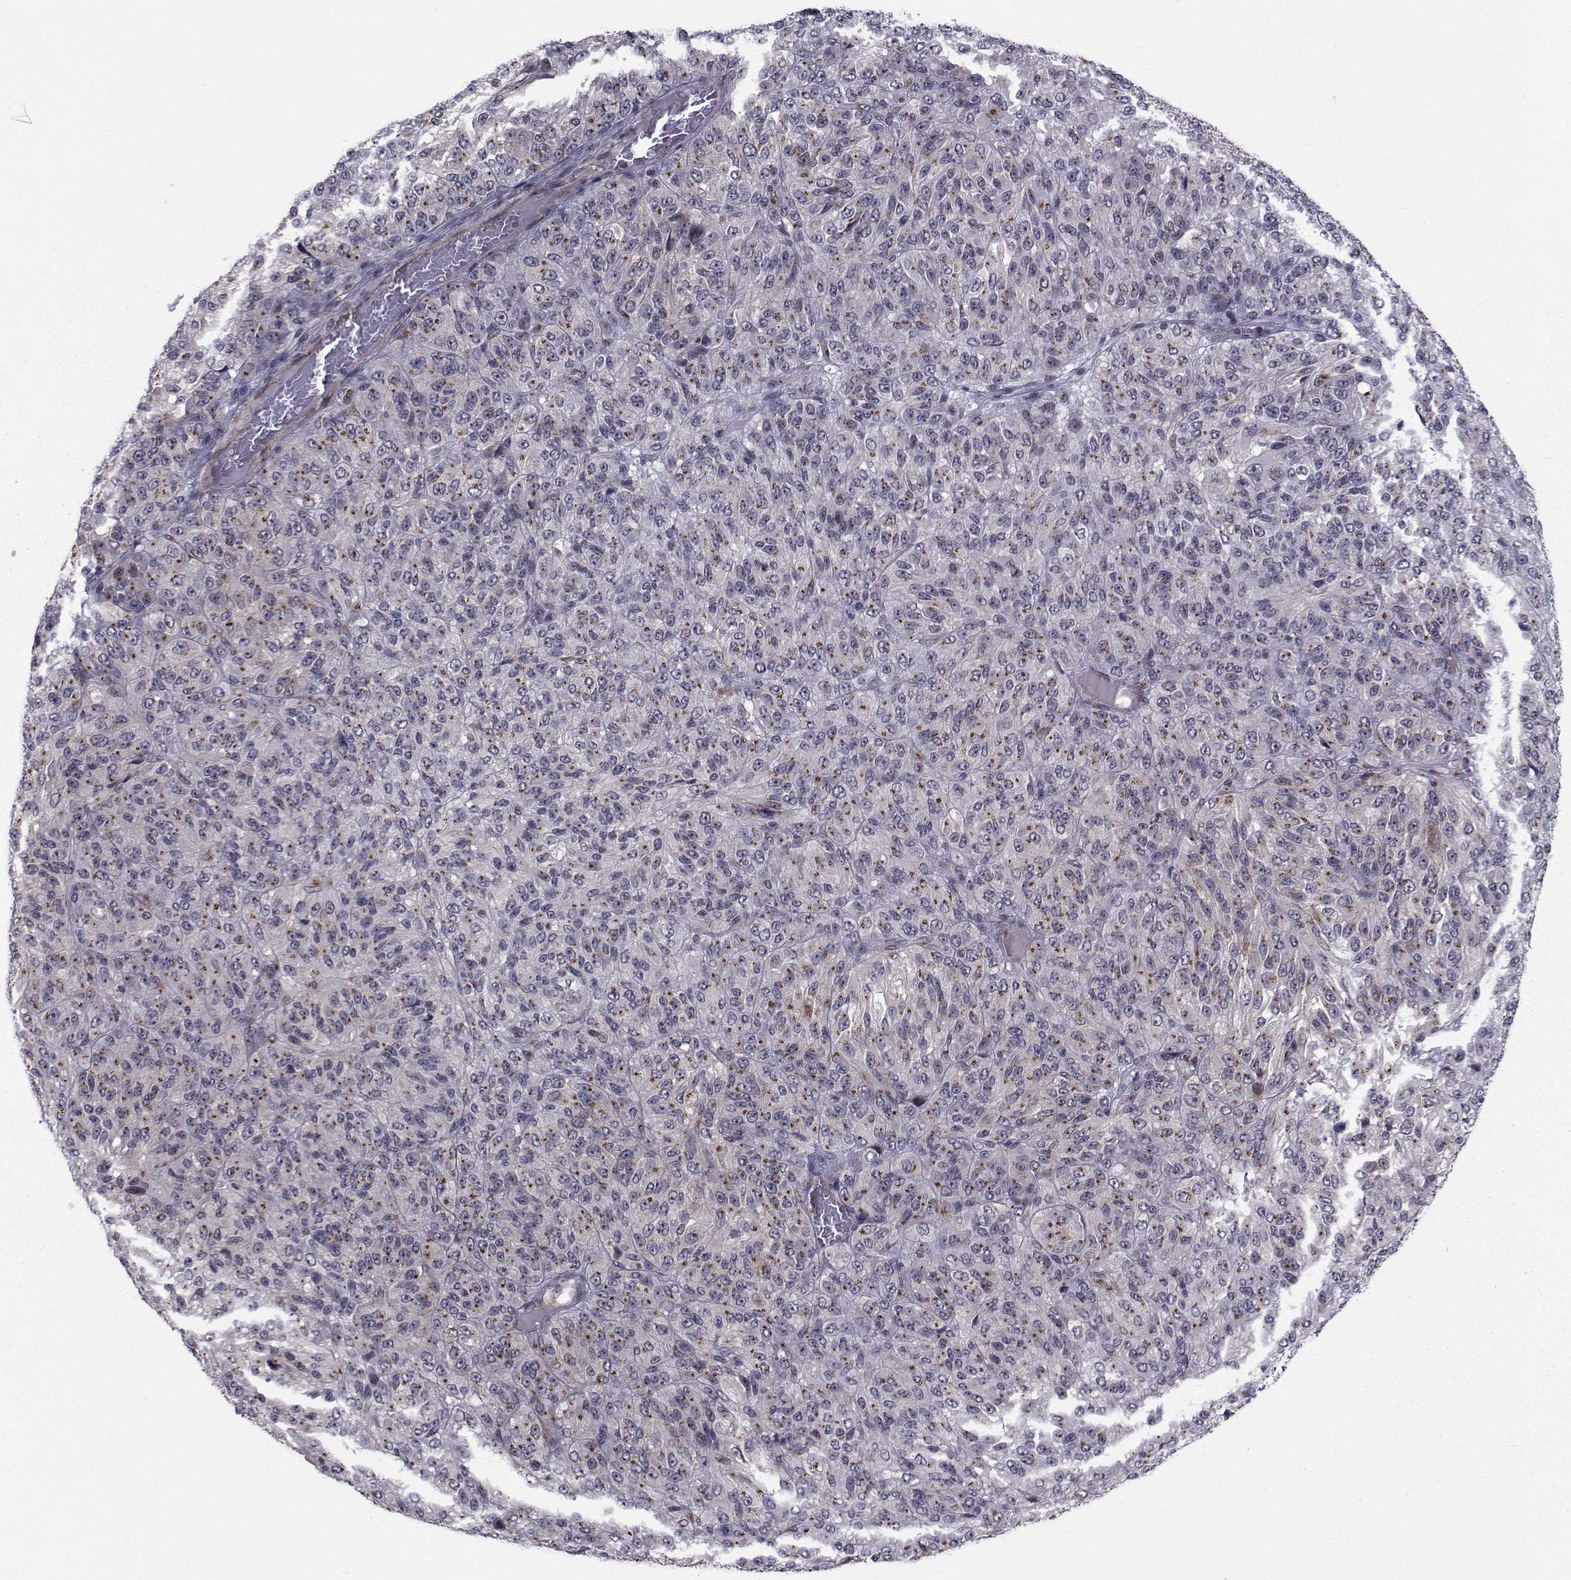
{"staining": {"intensity": "strong", "quantity": "25%-75%", "location": "cytoplasmic/membranous"}, "tissue": "melanoma", "cell_type": "Tumor cells", "image_type": "cancer", "snomed": [{"axis": "morphology", "description": "Malignant melanoma, Metastatic site"}, {"axis": "topography", "description": "Brain"}], "caption": "Immunohistochemistry (IHC) (DAB (3,3'-diaminobenzidine)) staining of human melanoma exhibits strong cytoplasmic/membranous protein staining in approximately 25%-75% of tumor cells.", "gene": "ATP6V1C2", "patient": {"sex": "female", "age": 56}}